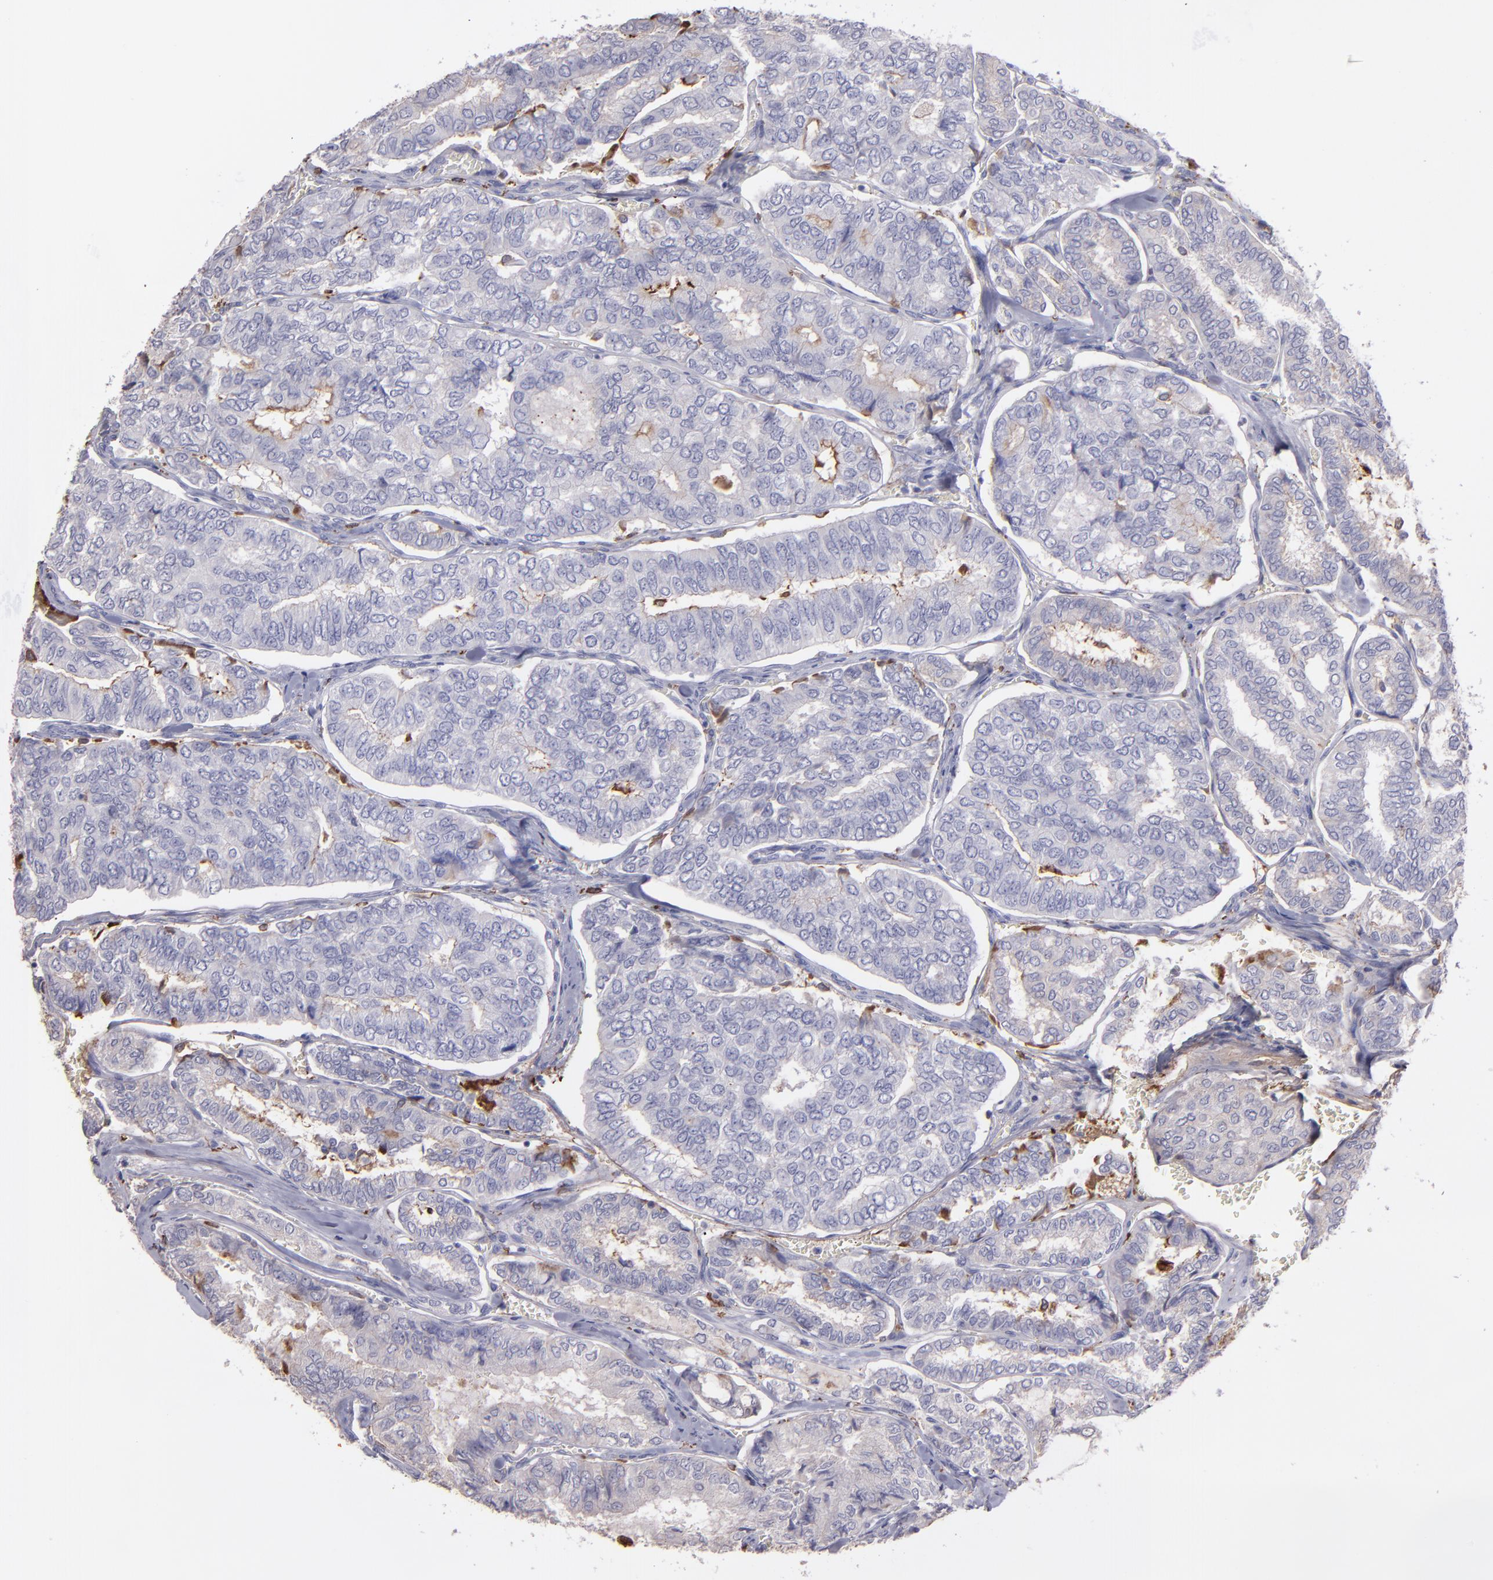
{"staining": {"intensity": "weak", "quantity": "<25%", "location": "cytoplasmic/membranous"}, "tissue": "thyroid cancer", "cell_type": "Tumor cells", "image_type": "cancer", "snomed": [{"axis": "morphology", "description": "Papillary adenocarcinoma, NOS"}, {"axis": "topography", "description": "Thyroid gland"}], "caption": "An image of thyroid papillary adenocarcinoma stained for a protein shows no brown staining in tumor cells. Nuclei are stained in blue.", "gene": "C1QA", "patient": {"sex": "female", "age": 35}}